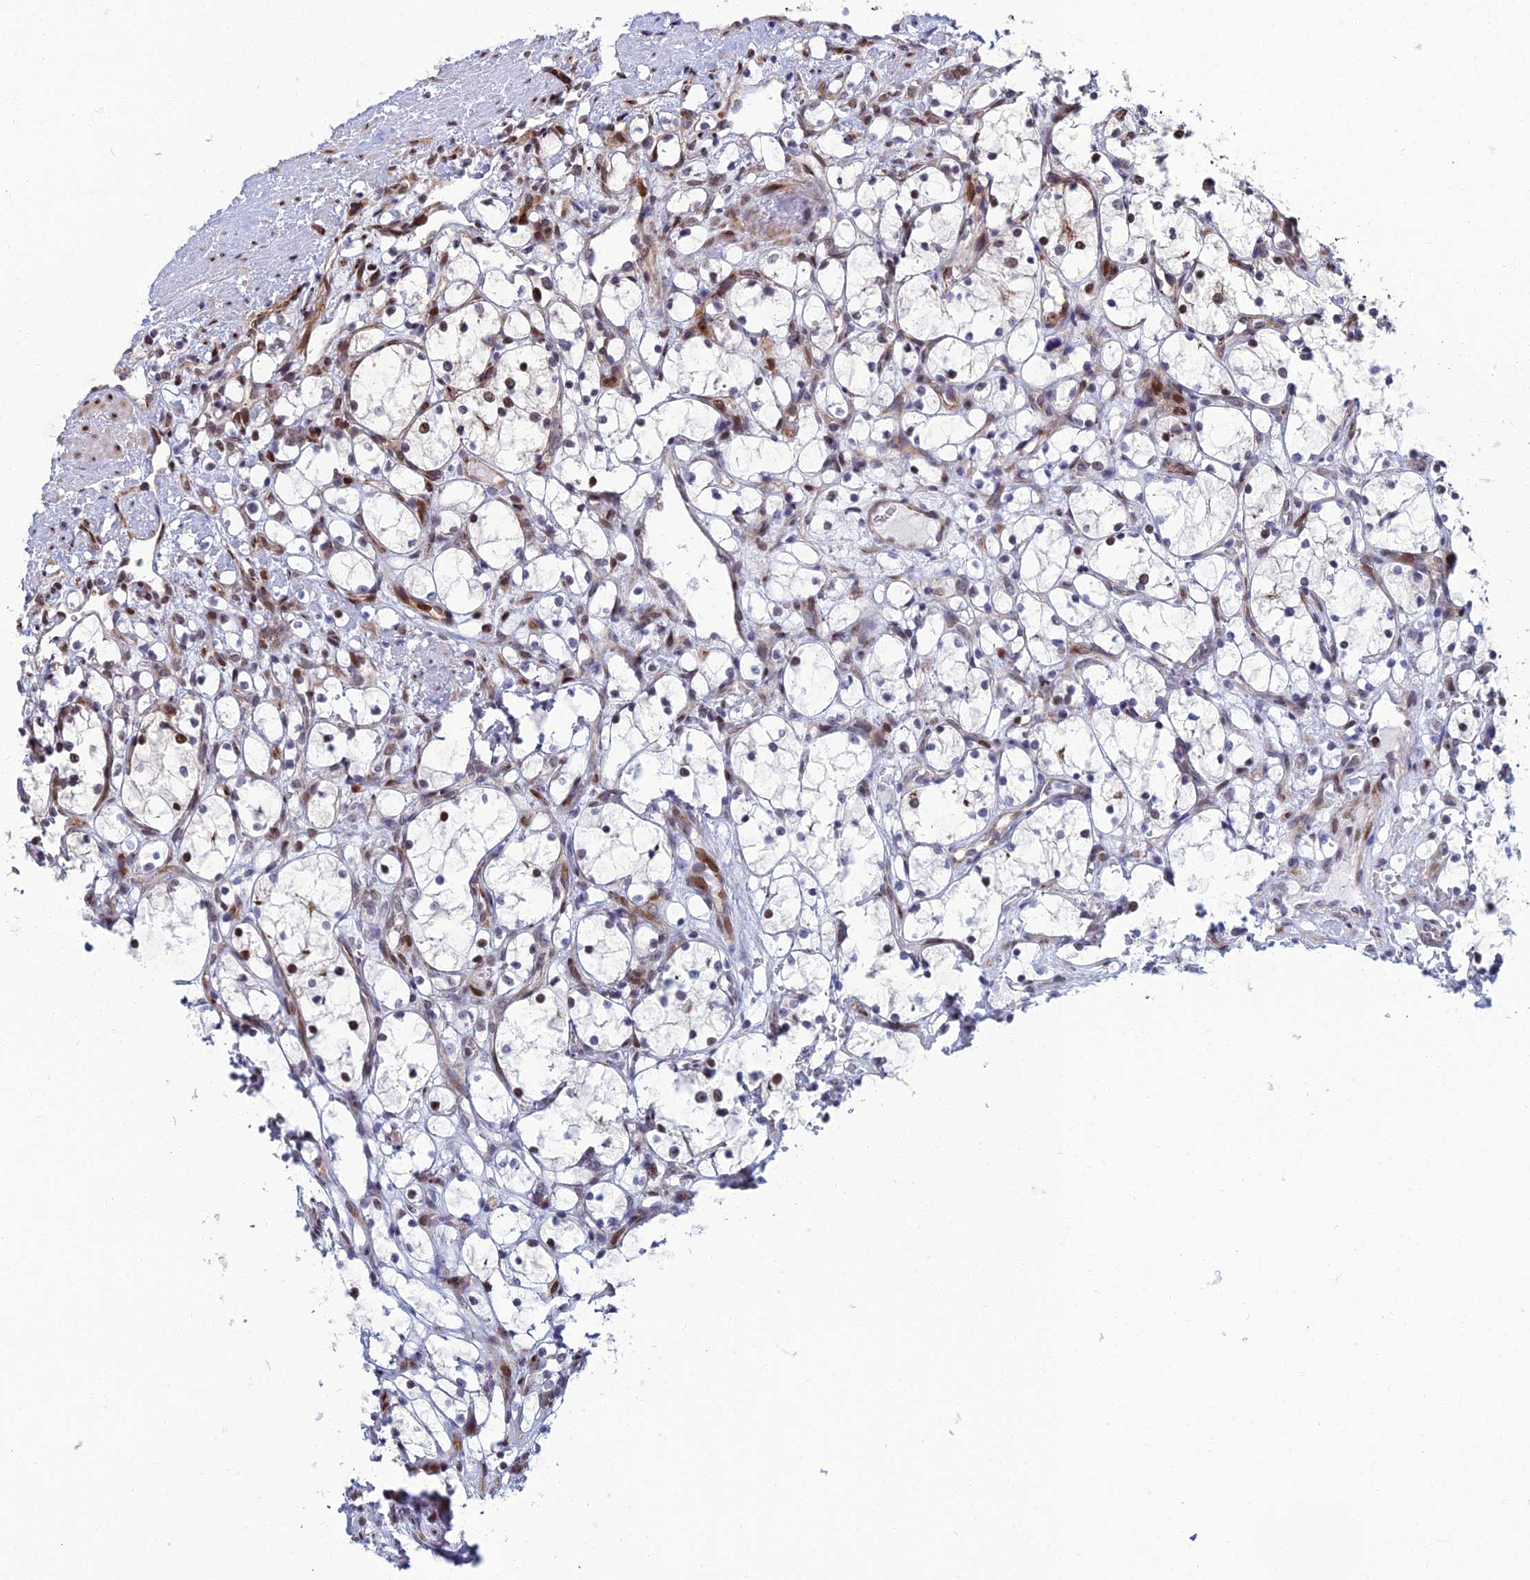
{"staining": {"intensity": "moderate", "quantity": "<25%", "location": "nuclear"}, "tissue": "renal cancer", "cell_type": "Tumor cells", "image_type": "cancer", "snomed": [{"axis": "morphology", "description": "Adenocarcinoma, NOS"}, {"axis": "topography", "description": "Kidney"}], "caption": "Moderate nuclear expression for a protein is present in about <25% of tumor cells of renal adenocarcinoma using immunohistochemistry (IHC).", "gene": "ZNF668", "patient": {"sex": "female", "age": 69}}